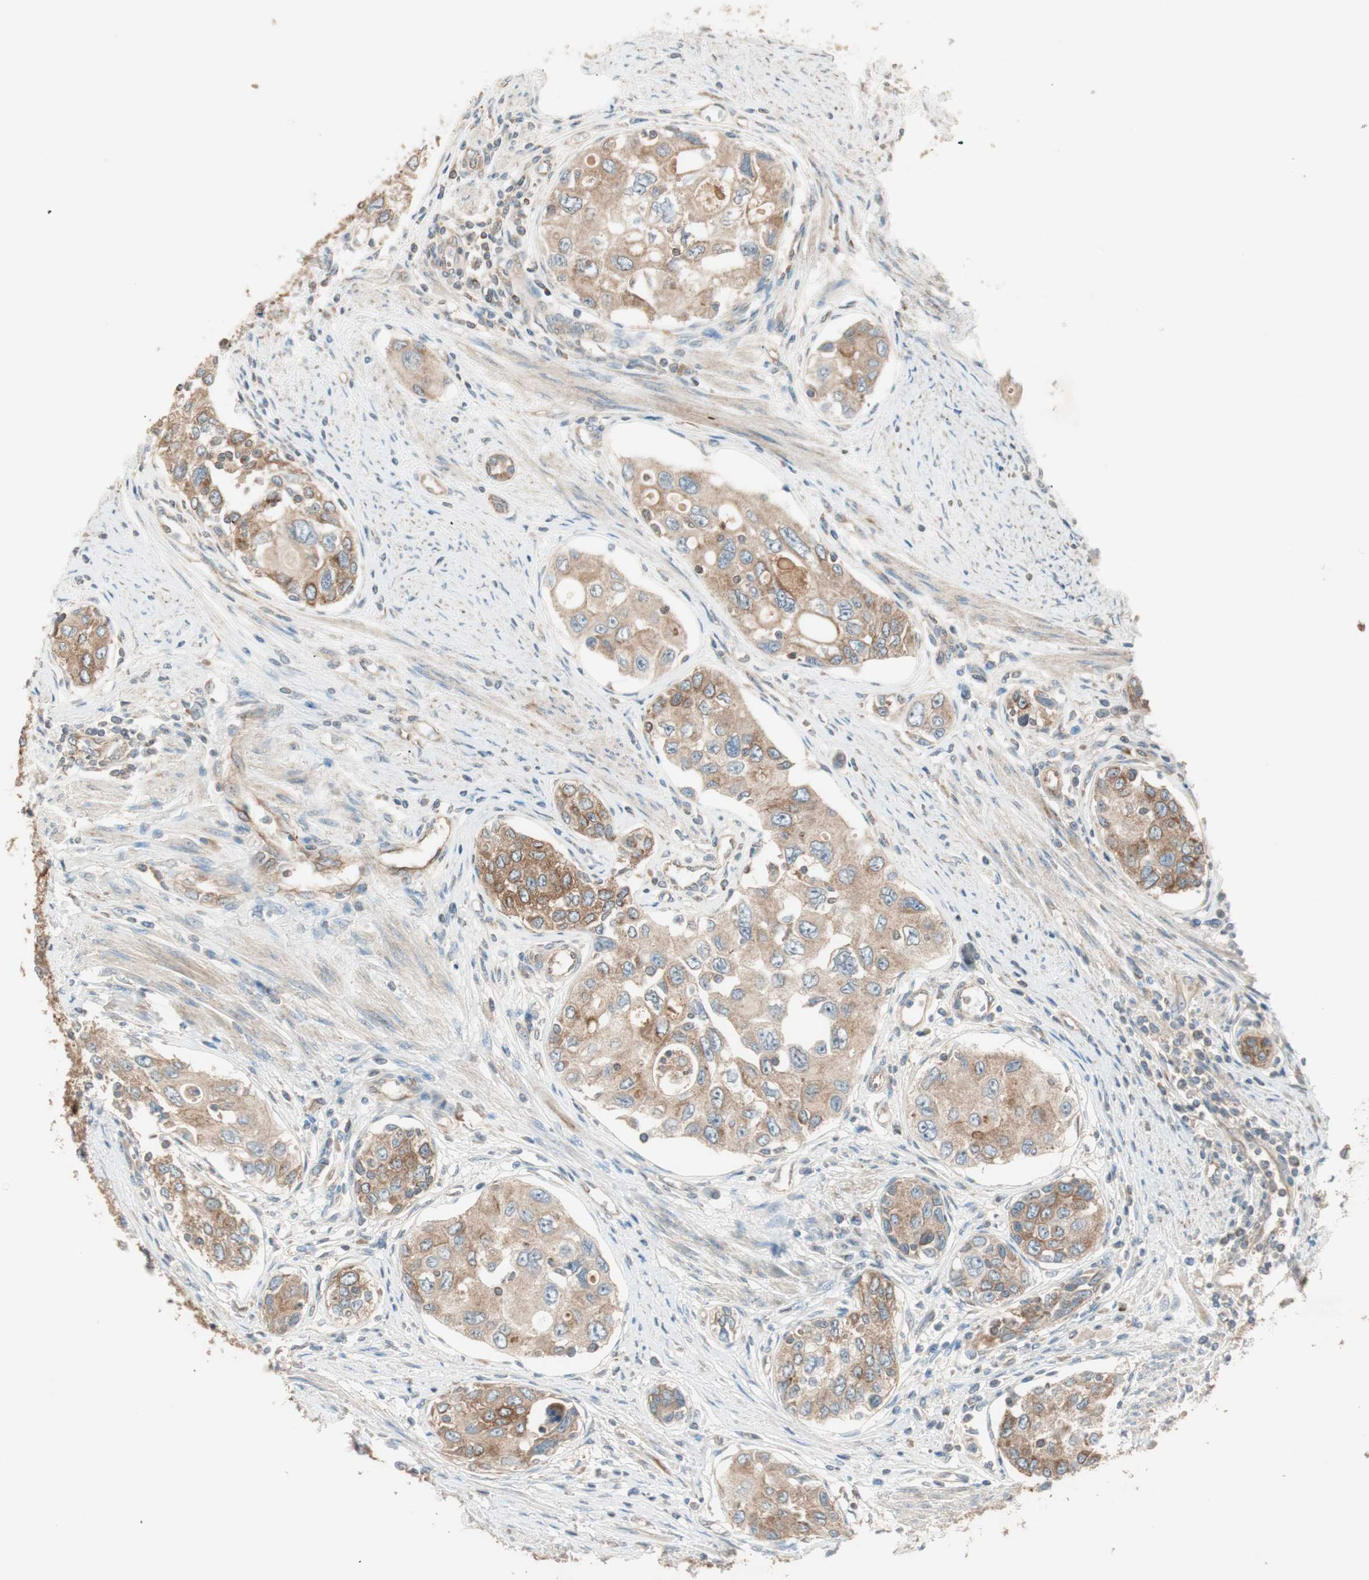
{"staining": {"intensity": "moderate", "quantity": ">75%", "location": "cytoplasmic/membranous"}, "tissue": "urothelial cancer", "cell_type": "Tumor cells", "image_type": "cancer", "snomed": [{"axis": "morphology", "description": "Urothelial carcinoma, High grade"}, {"axis": "topography", "description": "Urinary bladder"}], "caption": "This photomicrograph reveals urothelial cancer stained with immunohistochemistry to label a protein in brown. The cytoplasmic/membranous of tumor cells show moderate positivity for the protein. Nuclei are counter-stained blue.", "gene": "CC2D1A", "patient": {"sex": "female", "age": 56}}